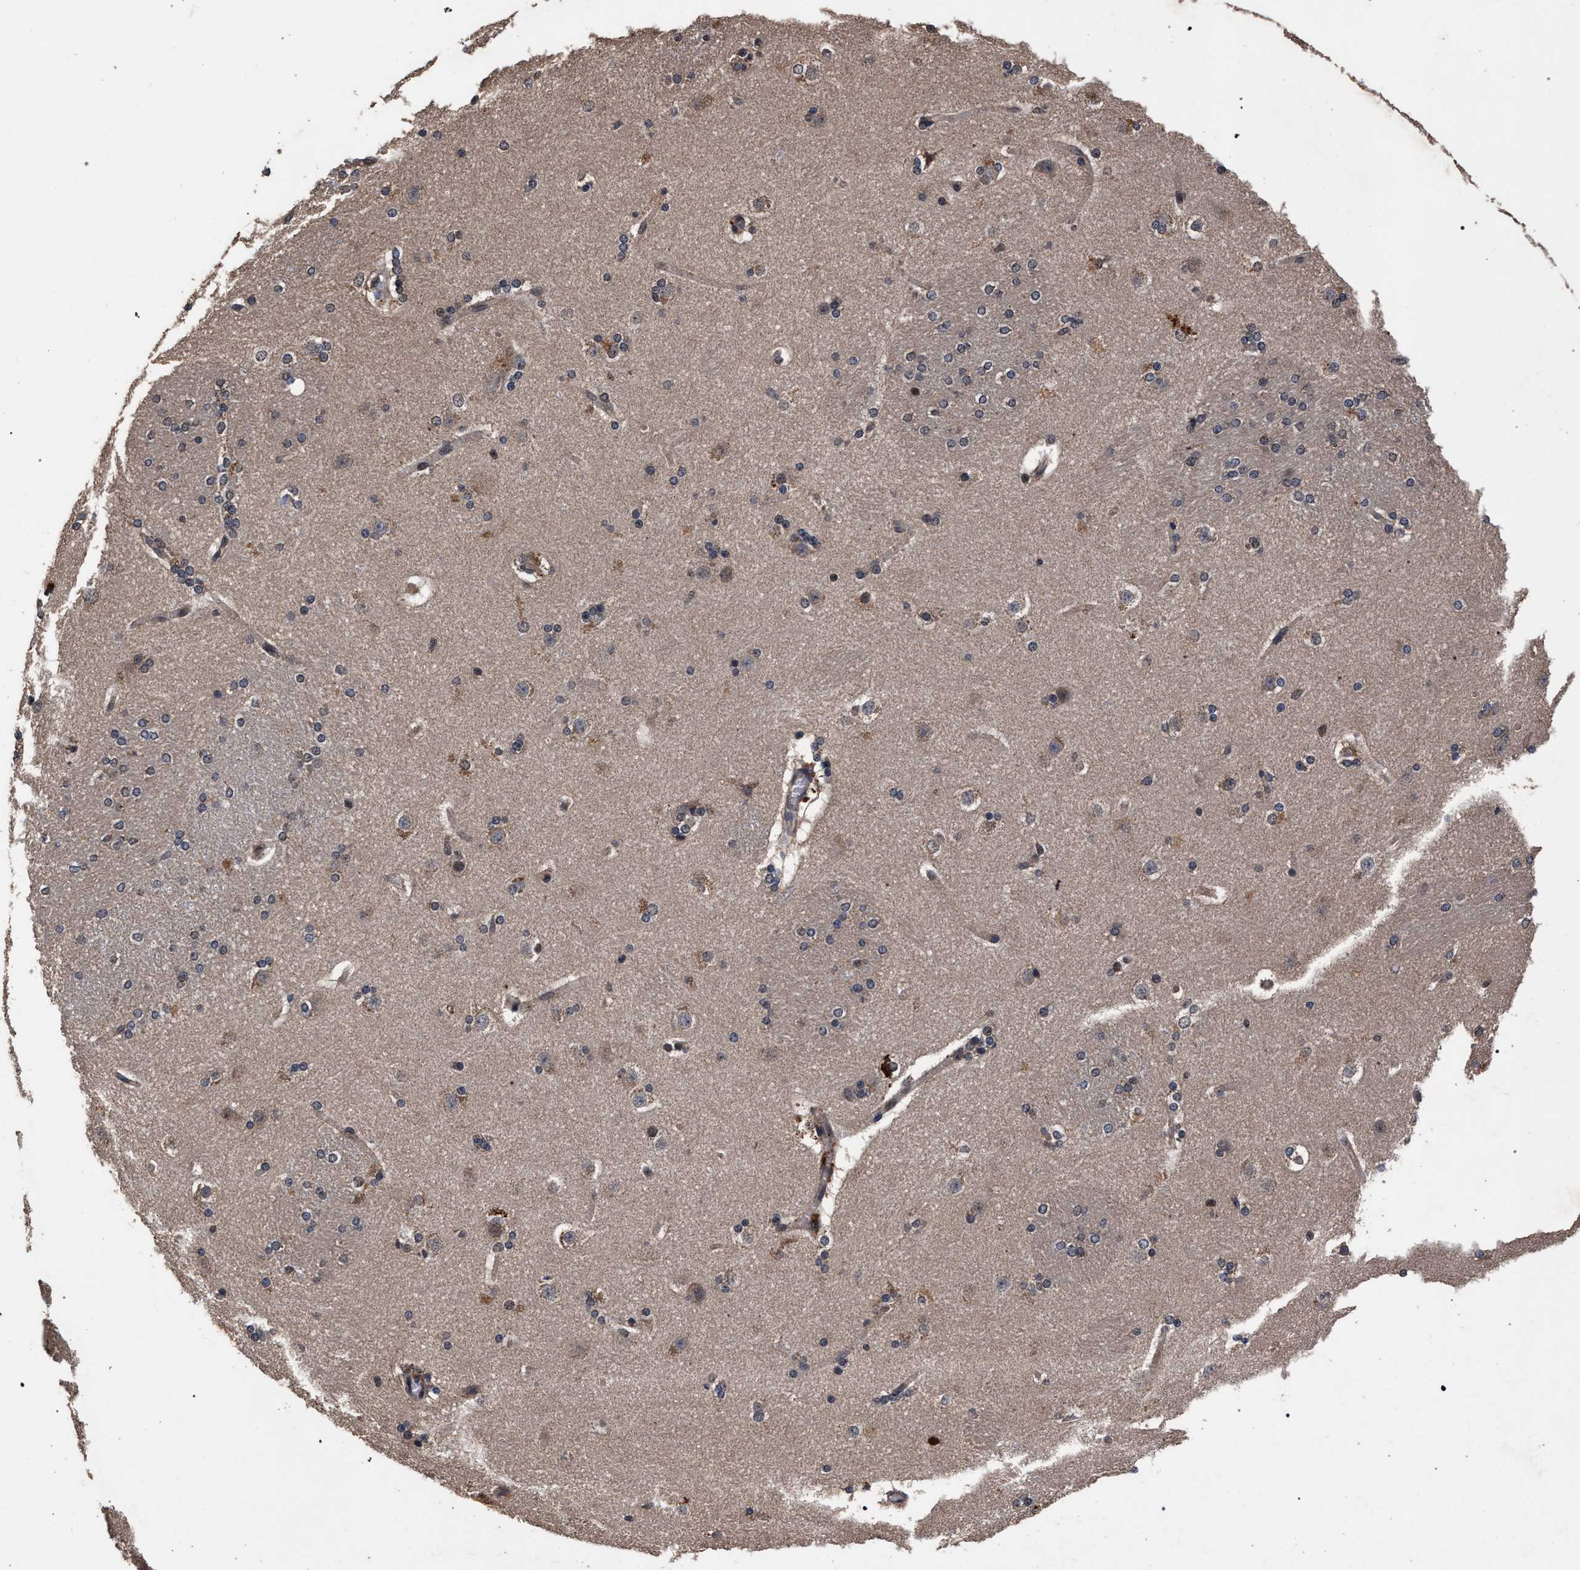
{"staining": {"intensity": "moderate", "quantity": "<25%", "location": "cytoplasmic/membranous"}, "tissue": "caudate", "cell_type": "Glial cells", "image_type": "normal", "snomed": [{"axis": "morphology", "description": "Normal tissue, NOS"}, {"axis": "topography", "description": "Lateral ventricle wall"}], "caption": "Protein analysis of benign caudate shows moderate cytoplasmic/membranous expression in about <25% of glial cells.", "gene": "ACOX1", "patient": {"sex": "female", "age": 19}}